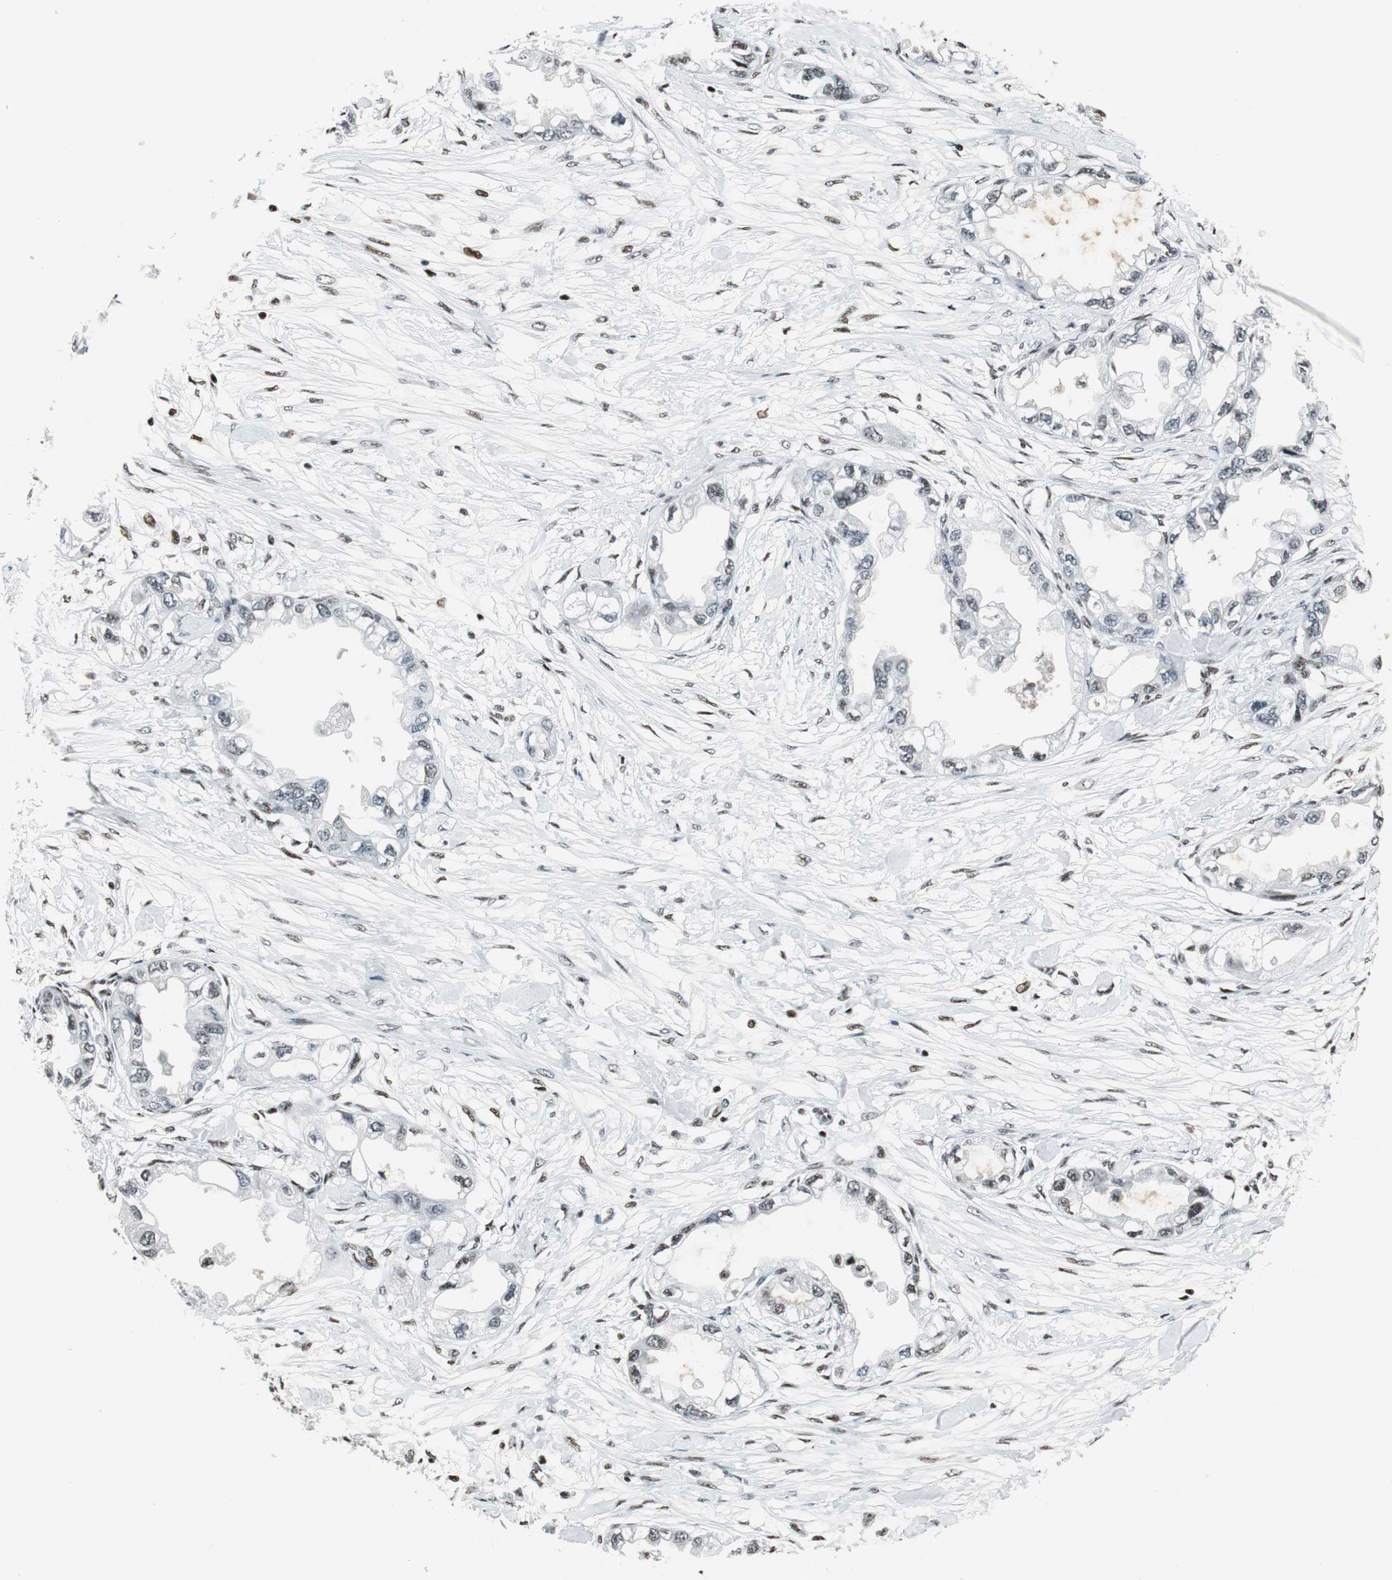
{"staining": {"intensity": "weak", "quantity": "<25%", "location": "nuclear"}, "tissue": "endometrial cancer", "cell_type": "Tumor cells", "image_type": "cancer", "snomed": [{"axis": "morphology", "description": "Adenocarcinoma, NOS"}, {"axis": "topography", "description": "Endometrium"}], "caption": "This is a histopathology image of immunohistochemistry staining of endometrial adenocarcinoma, which shows no expression in tumor cells.", "gene": "RBBP4", "patient": {"sex": "female", "age": 67}}